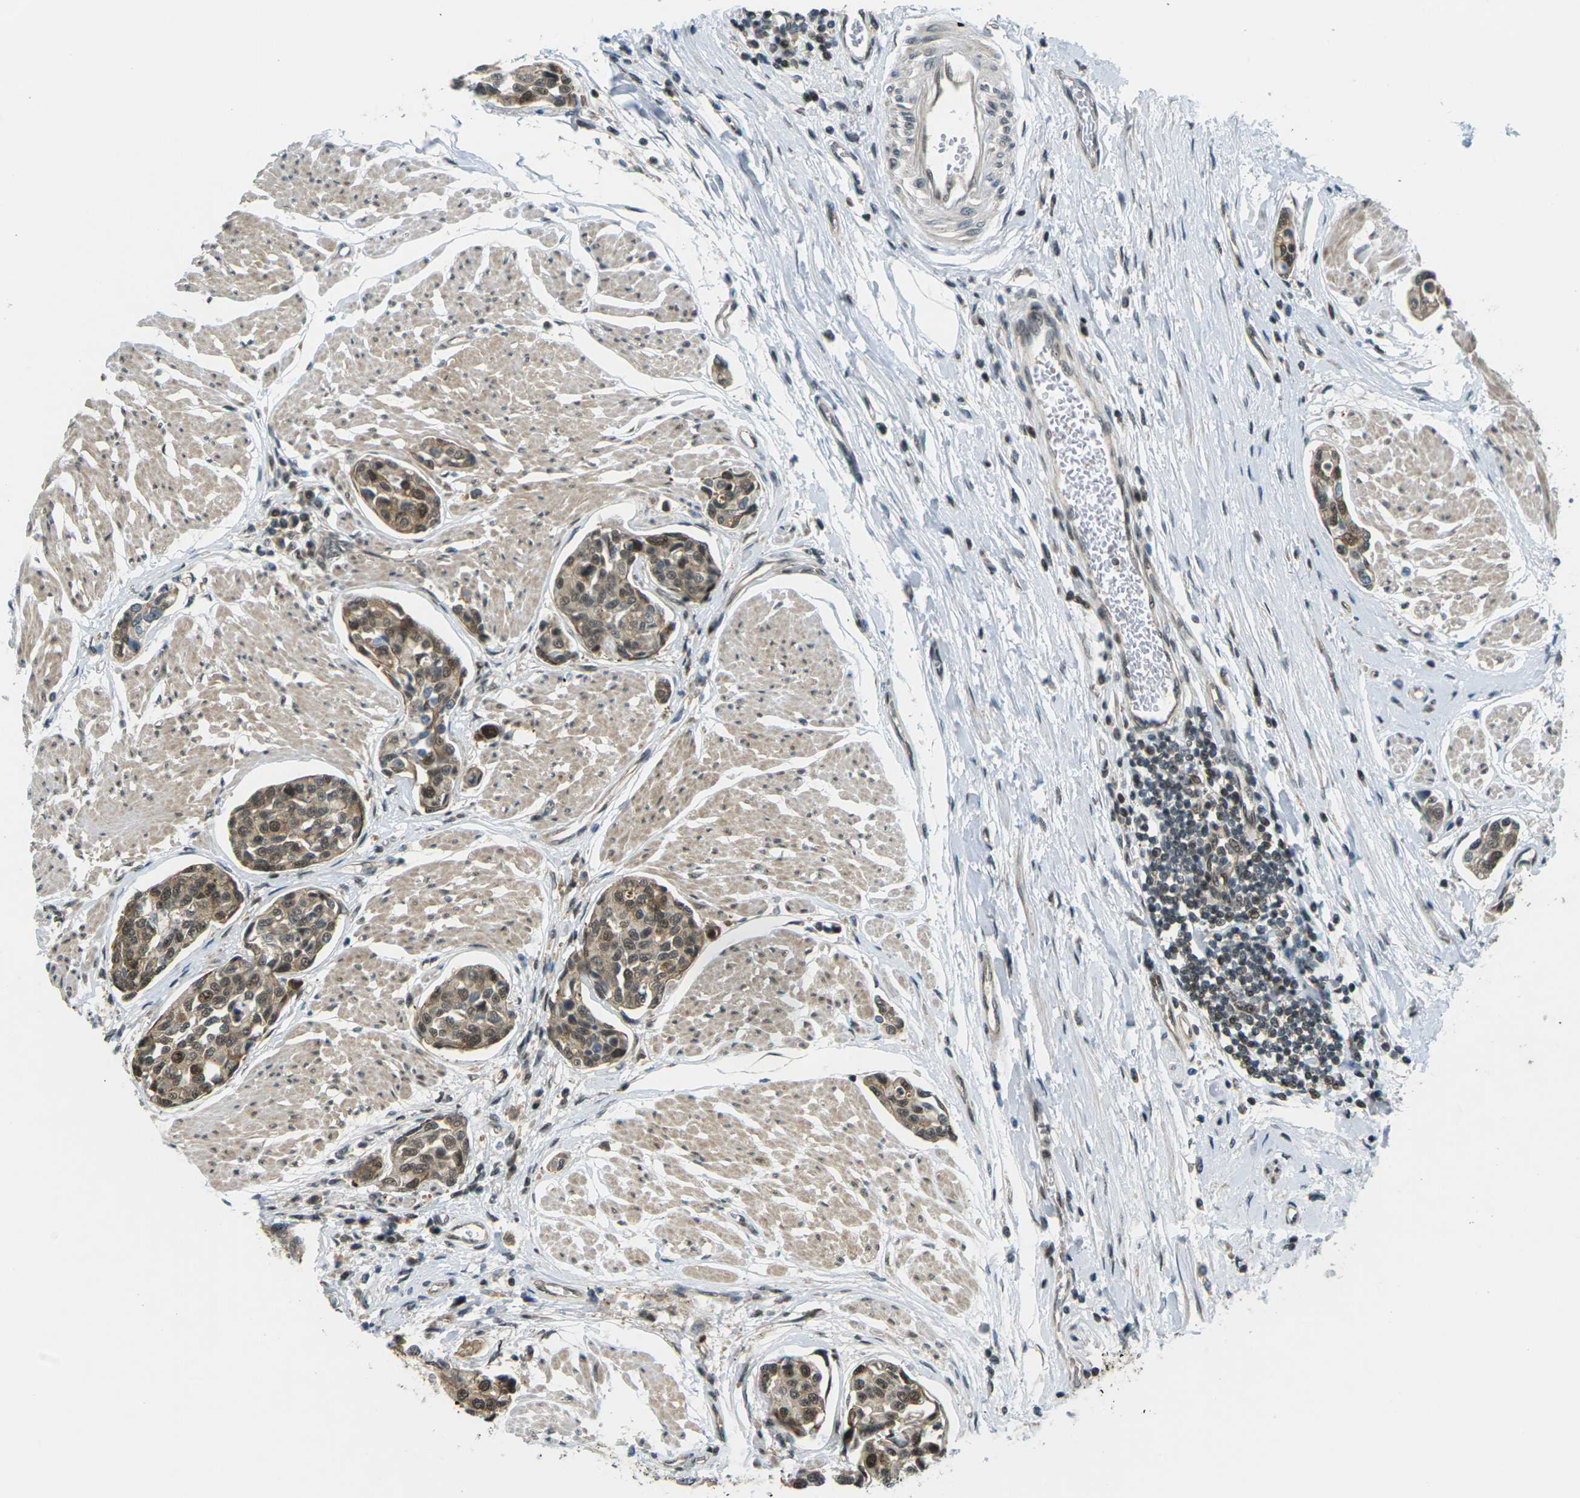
{"staining": {"intensity": "moderate", "quantity": ">75%", "location": "cytoplasmic/membranous,nuclear"}, "tissue": "urothelial cancer", "cell_type": "Tumor cells", "image_type": "cancer", "snomed": [{"axis": "morphology", "description": "Urothelial carcinoma, High grade"}, {"axis": "topography", "description": "Urinary bladder"}], "caption": "Immunohistochemistry (IHC) (DAB (3,3'-diaminobenzidine)) staining of human high-grade urothelial carcinoma shows moderate cytoplasmic/membranous and nuclear protein positivity in approximately >75% of tumor cells.", "gene": "UBE2S", "patient": {"sex": "male", "age": 78}}